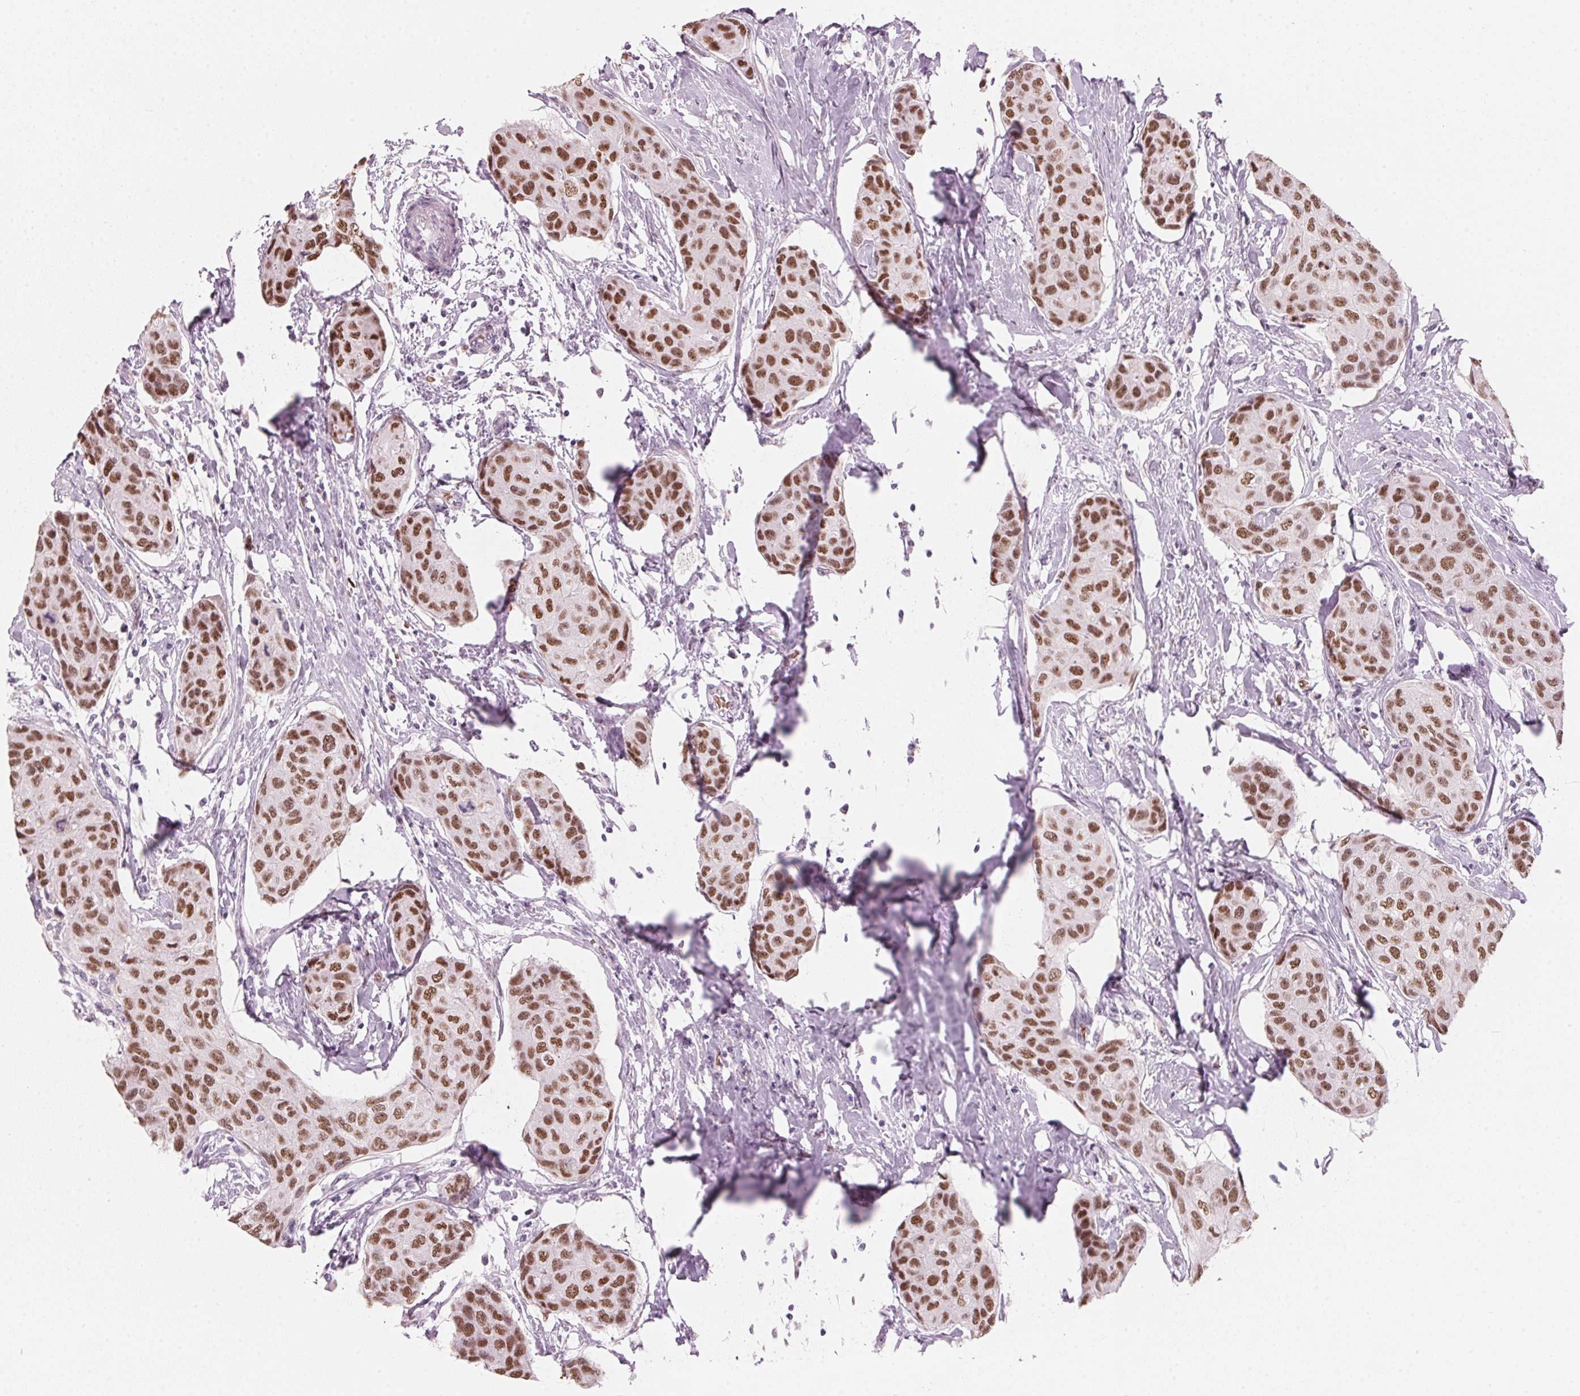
{"staining": {"intensity": "moderate", "quantity": ">75%", "location": "nuclear"}, "tissue": "breast cancer", "cell_type": "Tumor cells", "image_type": "cancer", "snomed": [{"axis": "morphology", "description": "Duct carcinoma"}, {"axis": "topography", "description": "Breast"}], "caption": "Approximately >75% of tumor cells in human breast infiltrating ductal carcinoma display moderate nuclear protein staining as visualized by brown immunohistochemical staining.", "gene": "DNTTIP2", "patient": {"sex": "female", "age": 80}}